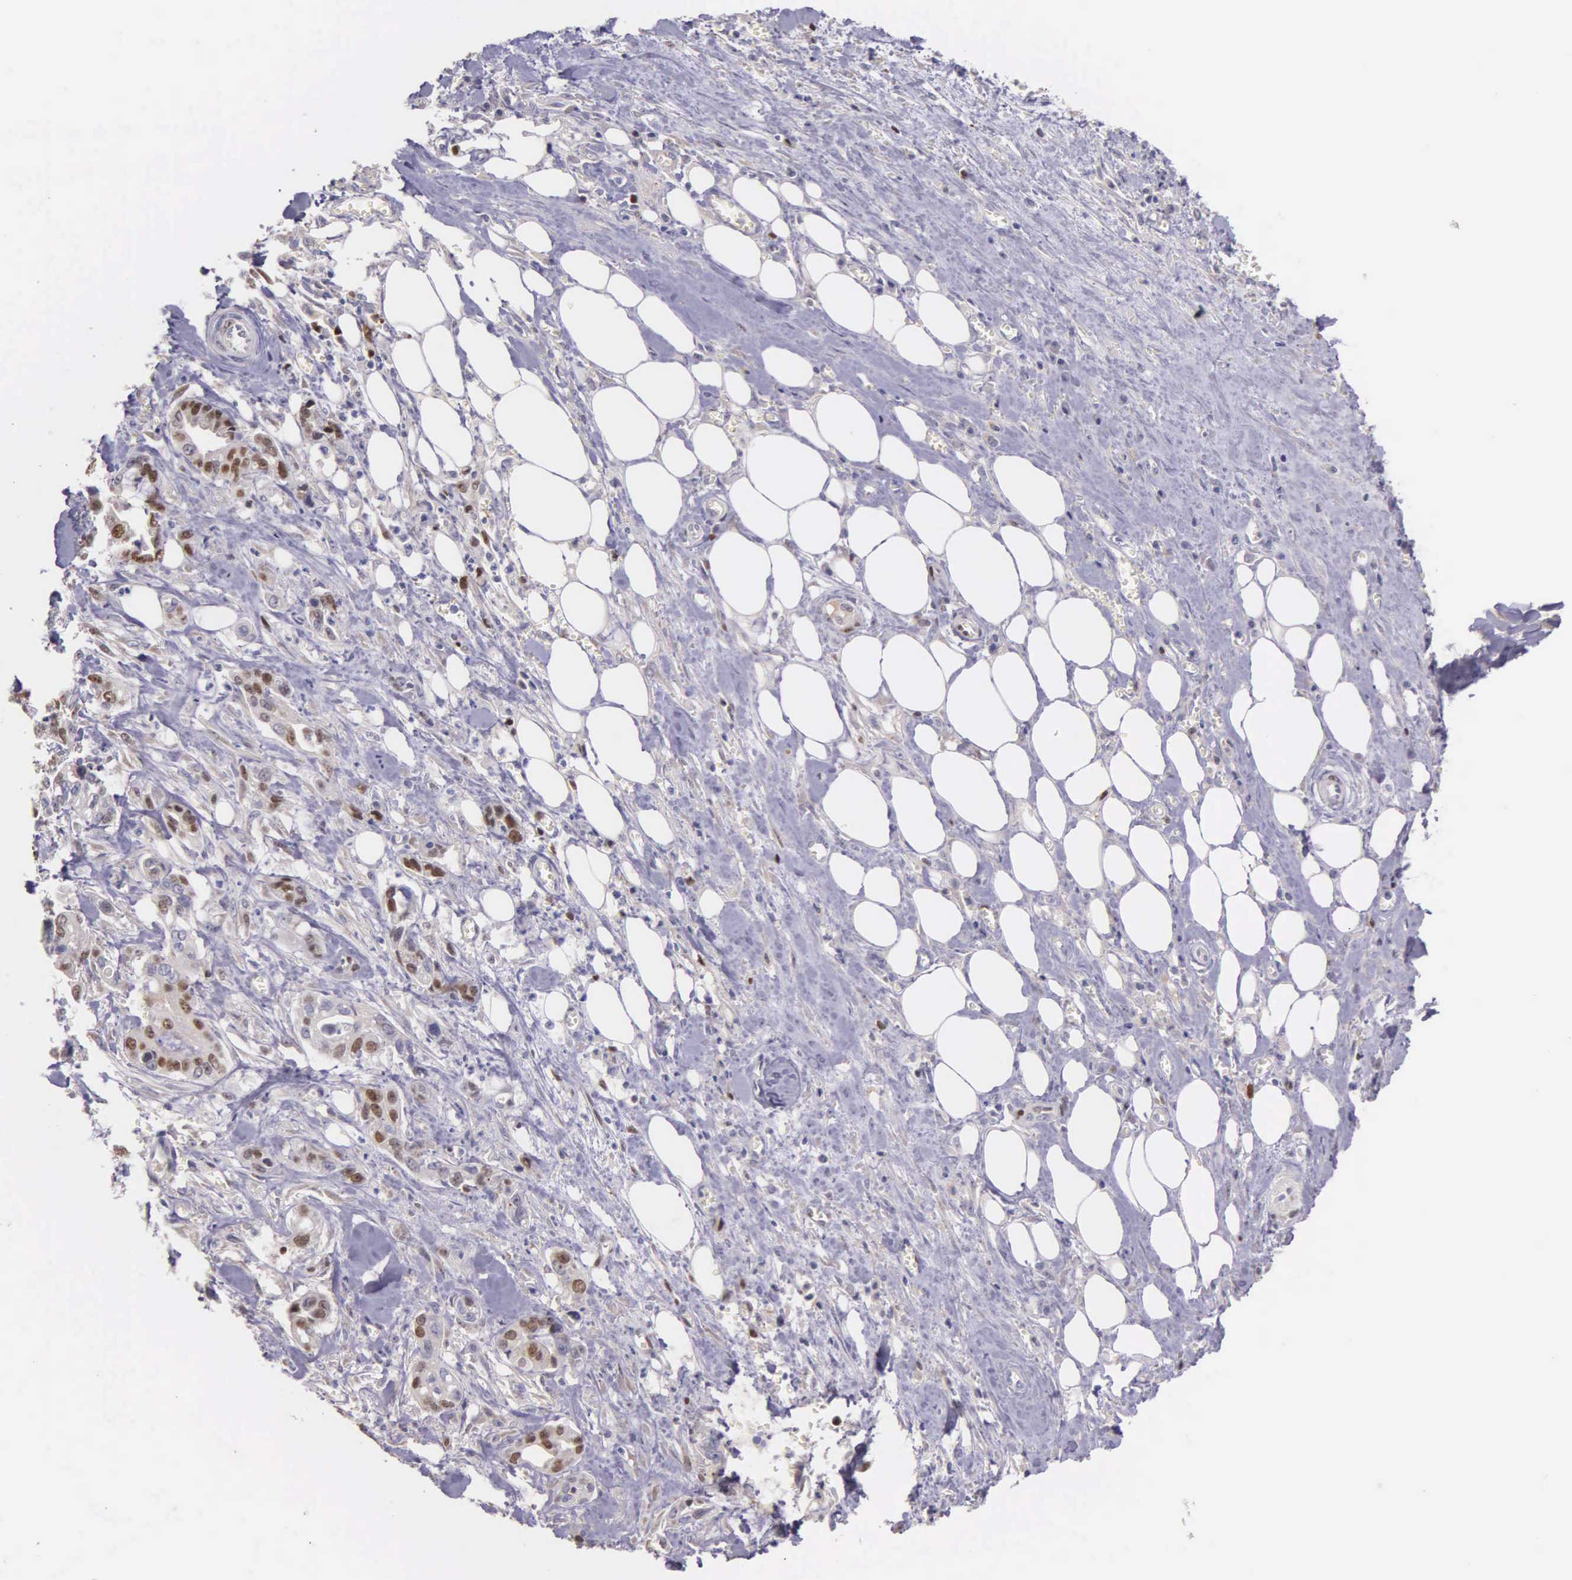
{"staining": {"intensity": "moderate", "quantity": "<25%", "location": "nuclear"}, "tissue": "pancreatic cancer", "cell_type": "Tumor cells", "image_type": "cancer", "snomed": [{"axis": "morphology", "description": "Adenocarcinoma, NOS"}, {"axis": "topography", "description": "Pancreas"}], "caption": "Moderate nuclear staining is identified in approximately <25% of tumor cells in adenocarcinoma (pancreatic). (brown staining indicates protein expression, while blue staining denotes nuclei).", "gene": "MCM5", "patient": {"sex": "male", "age": 69}}